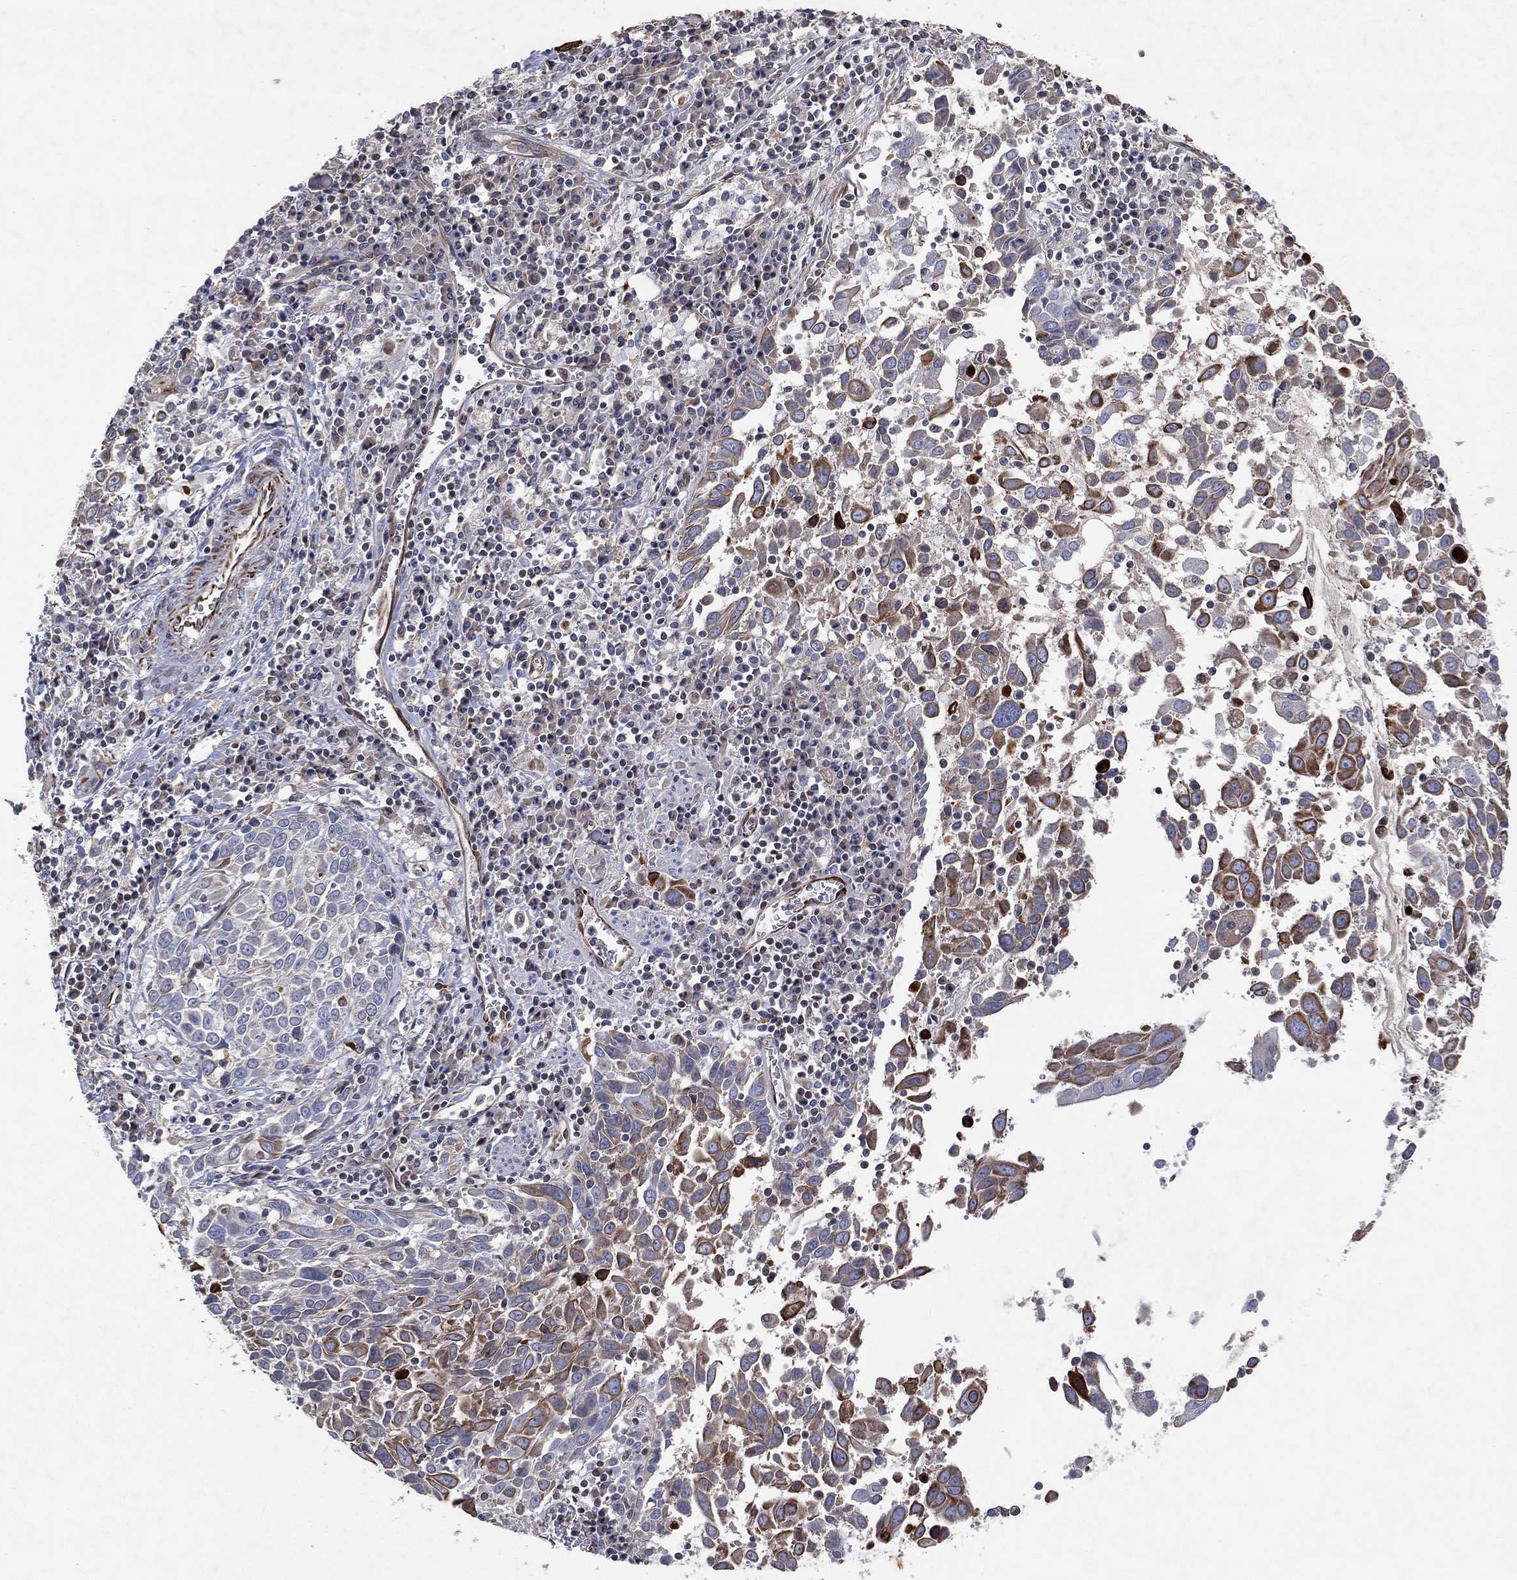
{"staining": {"intensity": "moderate", "quantity": "<25%", "location": "cytoplasmic/membranous"}, "tissue": "lung cancer", "cell_type": "Tumor cells", "image_type": "cancer", "snomed": [{"axis": "morphology", "description": "Squamous cell carcinoma, NOS"}, {"axis": "topography", "description": "Lung"}], "caption": "Protein staining of lung cancer tissue reveals moderate cytoplasmic/membranous staining in approximately <25% of tumor cells.", "gene": "FLI1", "patient": {"sex": "male", "age": 57}}